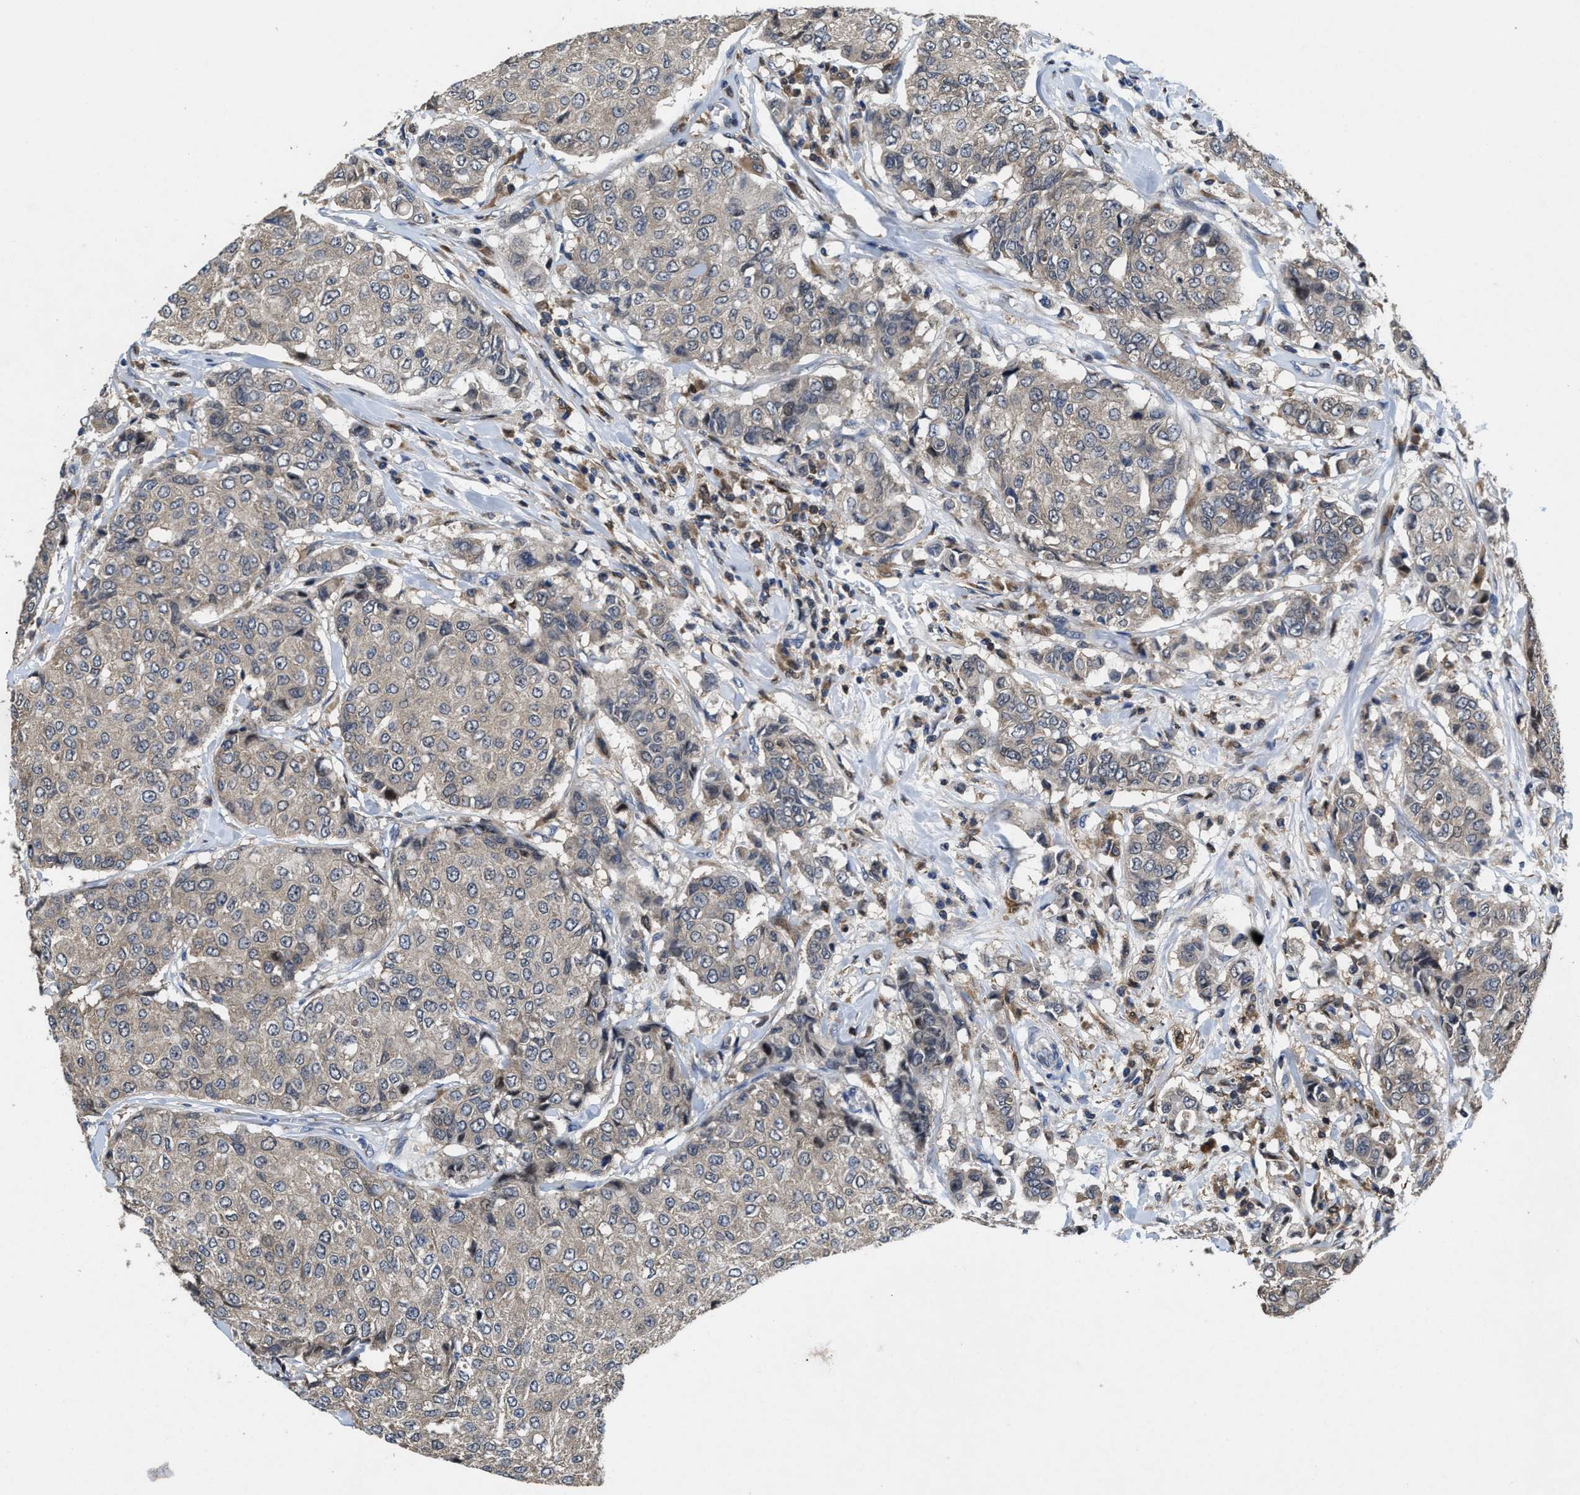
{"staining": {"intensity": "weak", "quantity": "25%-75%", "location": "cytoplasmic/membranous"}, "tissue": "breast cancer", "cell_type": "Tumor cells", "image_type": "cancer", "snomed": [{"axis": "morphology", "description": "Duct carcinoma"}, {"axis": "topography", "description": "Breast"}], "caption": "This photomicrograph shows breast invasive ductal carcinoma stained with immunohistochemistry to label a protein in brown. The cytoplasmic/membranous of tumor cells show weak positivity for the protein. Nuclei are counter-stained blue.", "gene": "RGS10", "patient": {"sex": "female", "age": 27}}